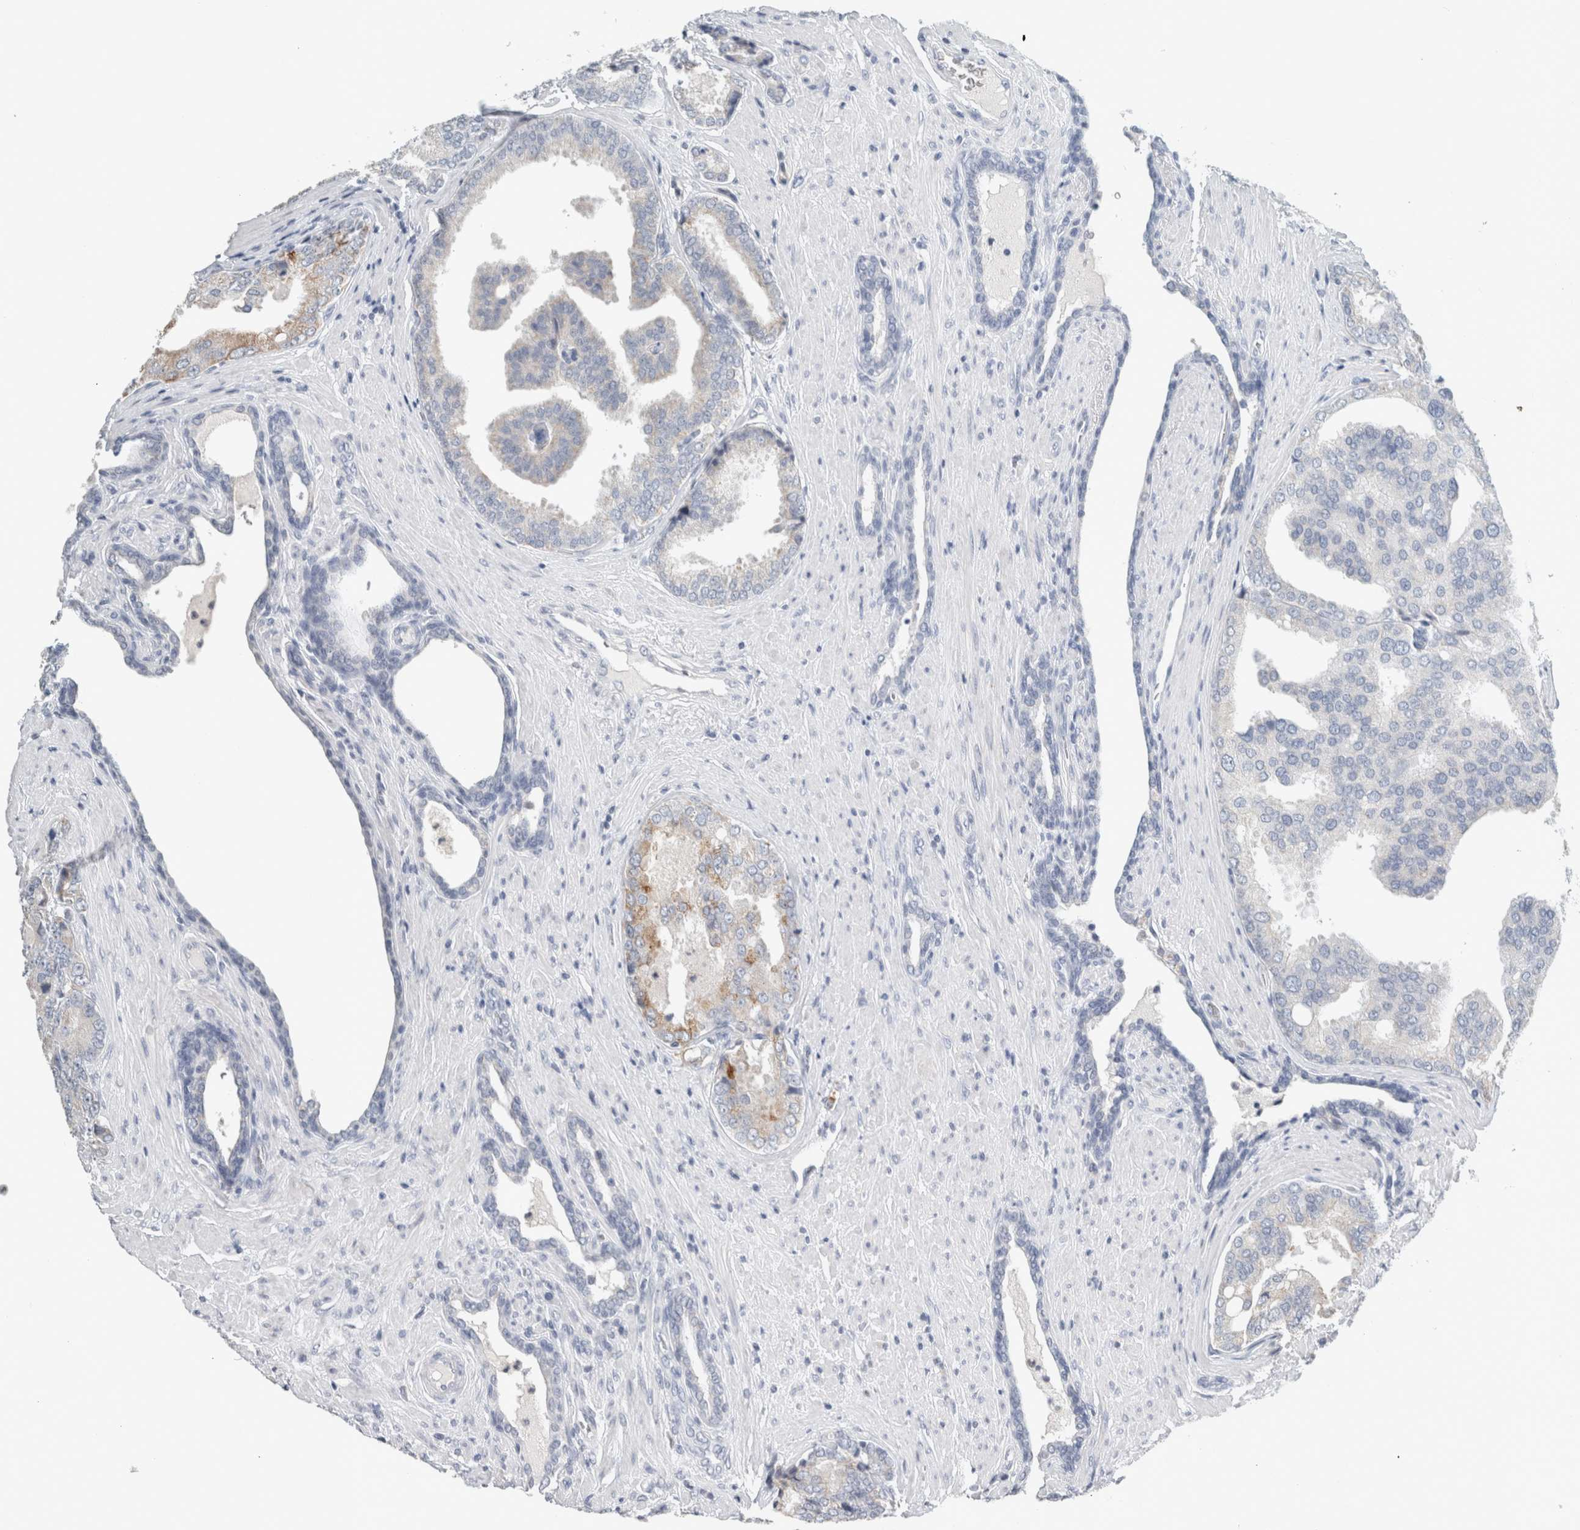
{"staining": {"intensity": "moderate", "quantity": "<25%", "location": "cytoplasmic/membranous"}, "tissue": "prostate cancer", "cell_type": "Tumor cells", "image_type": "cancer", "snomed": [{"axis": "morphology", "description": "Adenocarcinoma, High grade"}, {"axis": "topography", "description": "Prostate"}], "caption": "The photomicrograph shows immunohistochemical staining of prostate high-grade adenocarcinoma. There is moderate cytoplasmic/membranous staining is appreciated in approximately <25% of tumor cells.", "gene": "CRAT", "patient": {"sex": "male", "age": 50}}